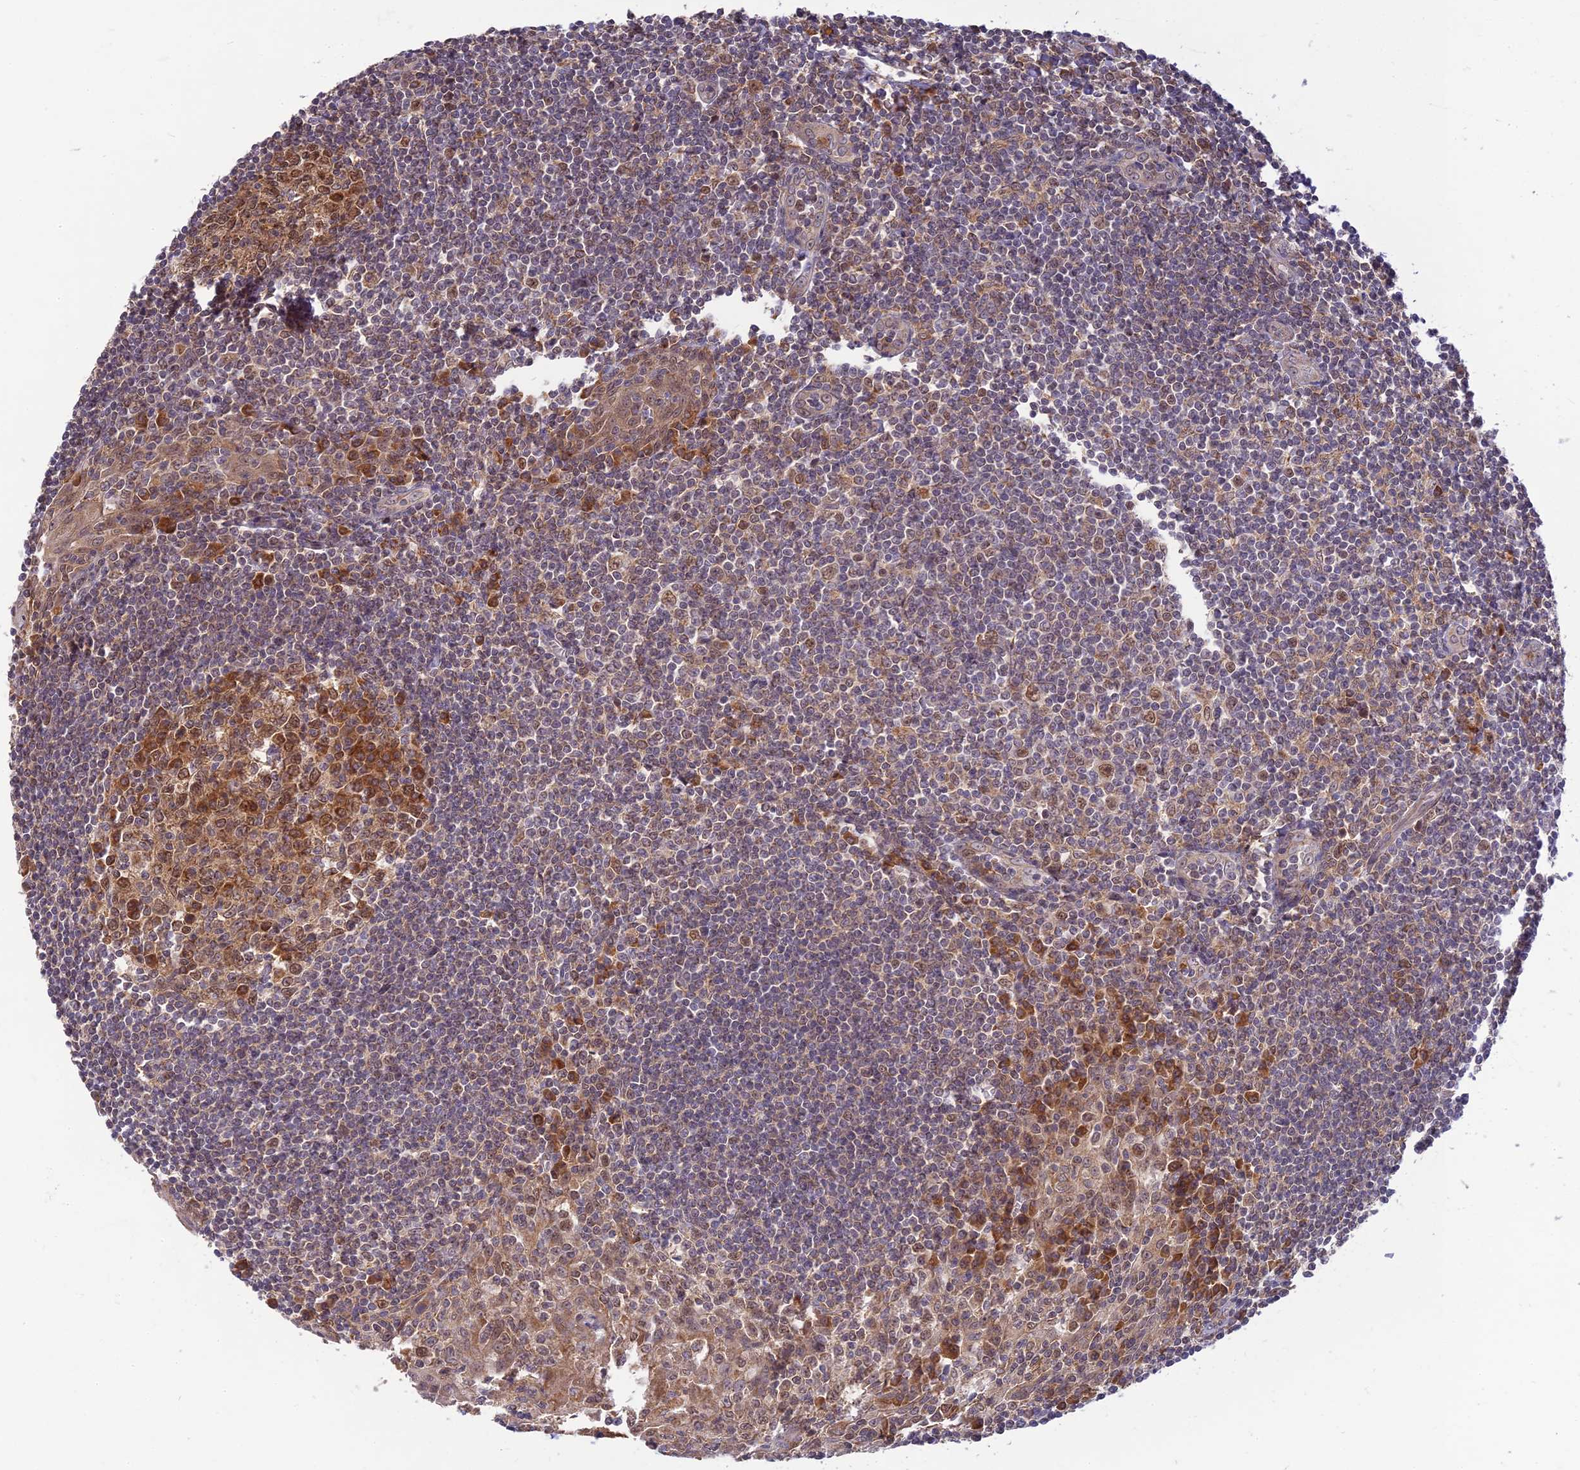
{"staining": {"intensity": "moderate", "quantity": ">75%", "location": "cytoplasmic/membranous"}, "tissue": "tonsil", "cell_type": "Germinal center cells", "image_type": "normal", "snomed": [{"axis": "morphology", "description": "Normal tissue, NOS"}, {"axis": "topography", "description": "Tonsil"}], "caption": "Germinal center cells display moderate cytoplasmic/membranous expression in approximately >75% of cells in normal tonsil.", "gene": "RGL3", "patient": {"sex": "male", "age": 27}}